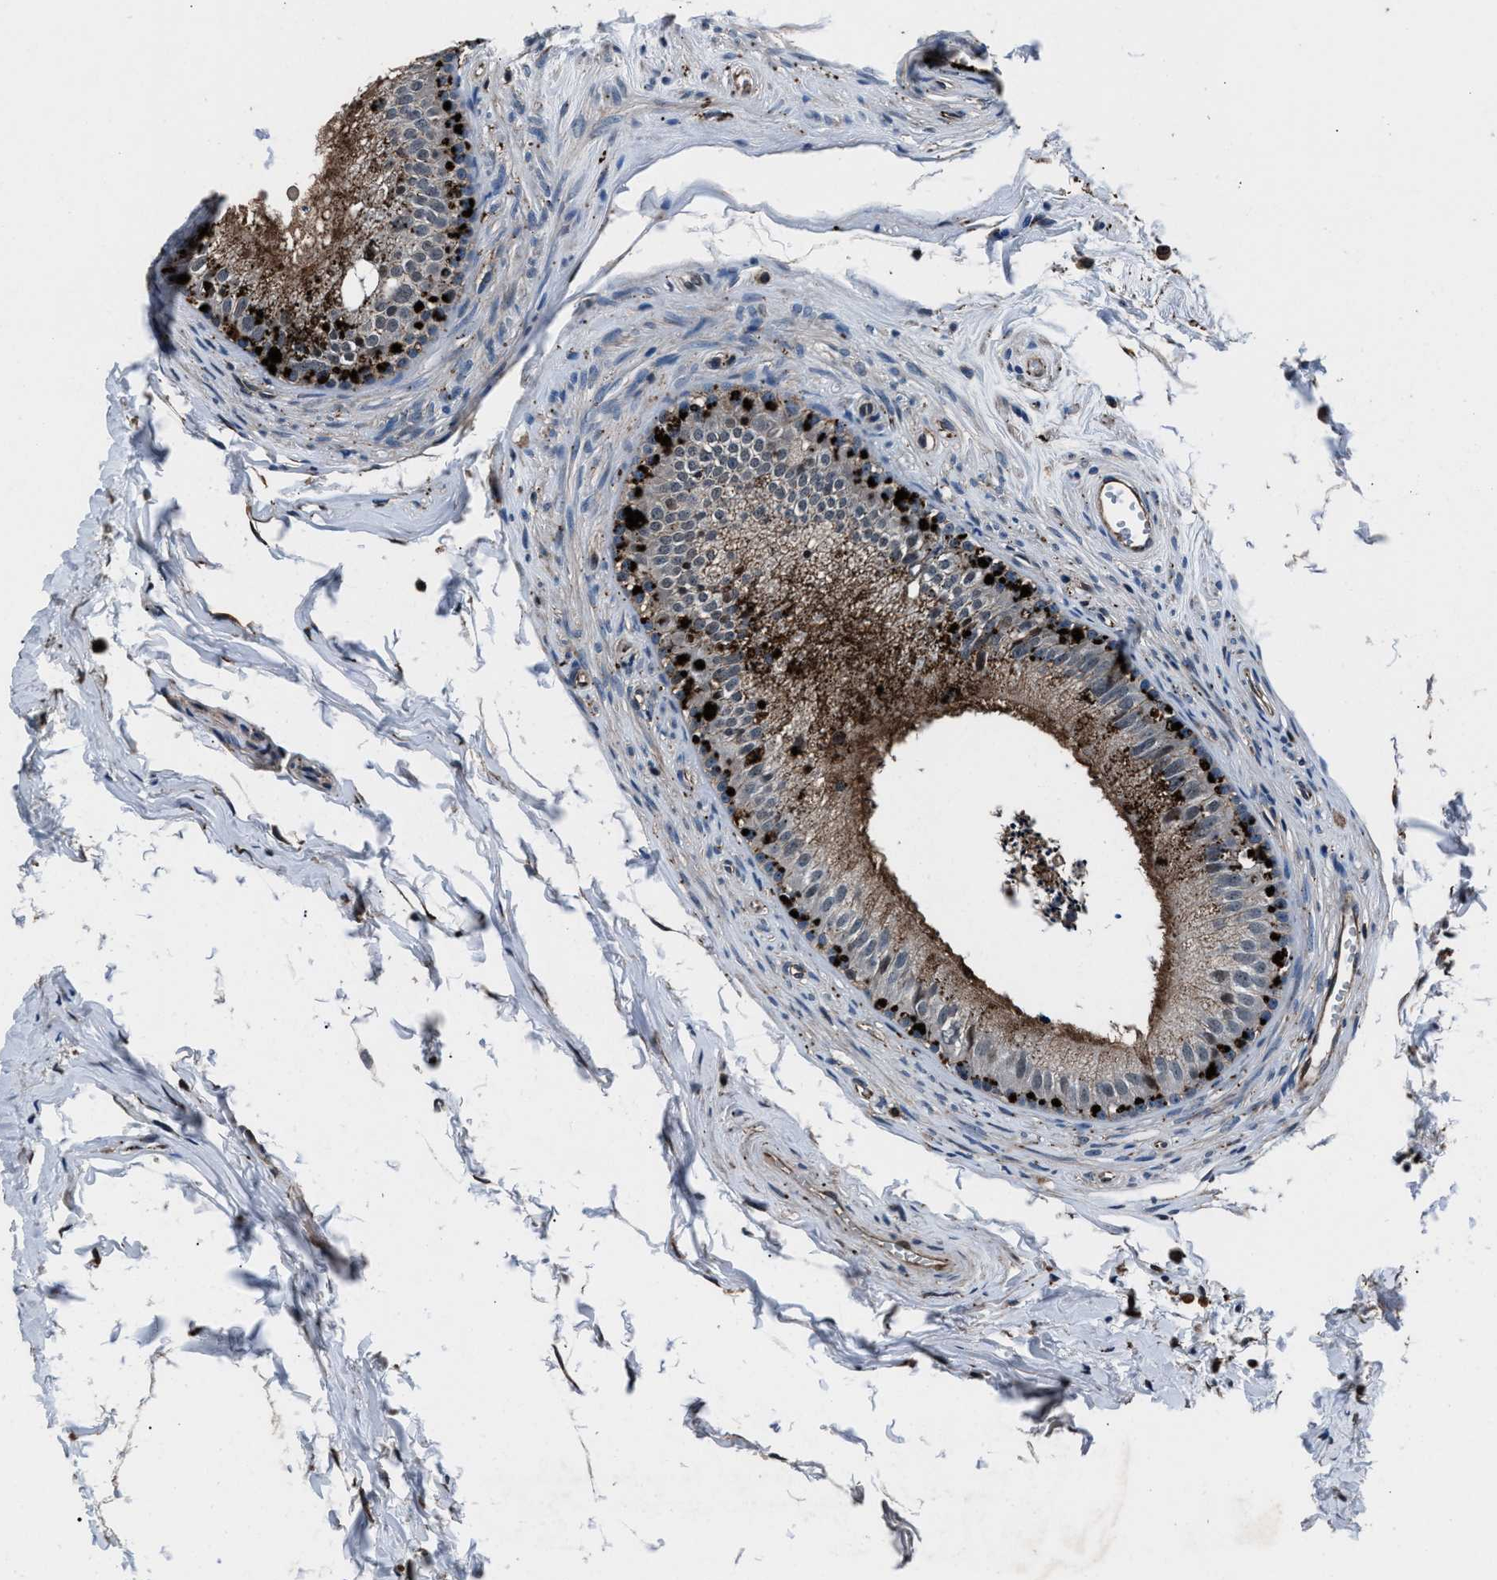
{"staining": {"intensity": "strong", "quantity": "25%-75%", "location": "cytoplasmic/membranous"}, "tissue": "epididymis", "cell_type": "Glandular cells", "image_type": "normal", "snomed": [{"axis": "morphology", "description": "Normal tissue, NOS"}, {"axis": "topography", "description": "Epididymis"}], "caption": "Protein staining of unremarkable epididymis exhibits strong cytoplasmic/membranous expression in approximately 25%-75% of glandular cells.", "gene": "MFSD11", "patient": {"sex": "male", "age": 56}}